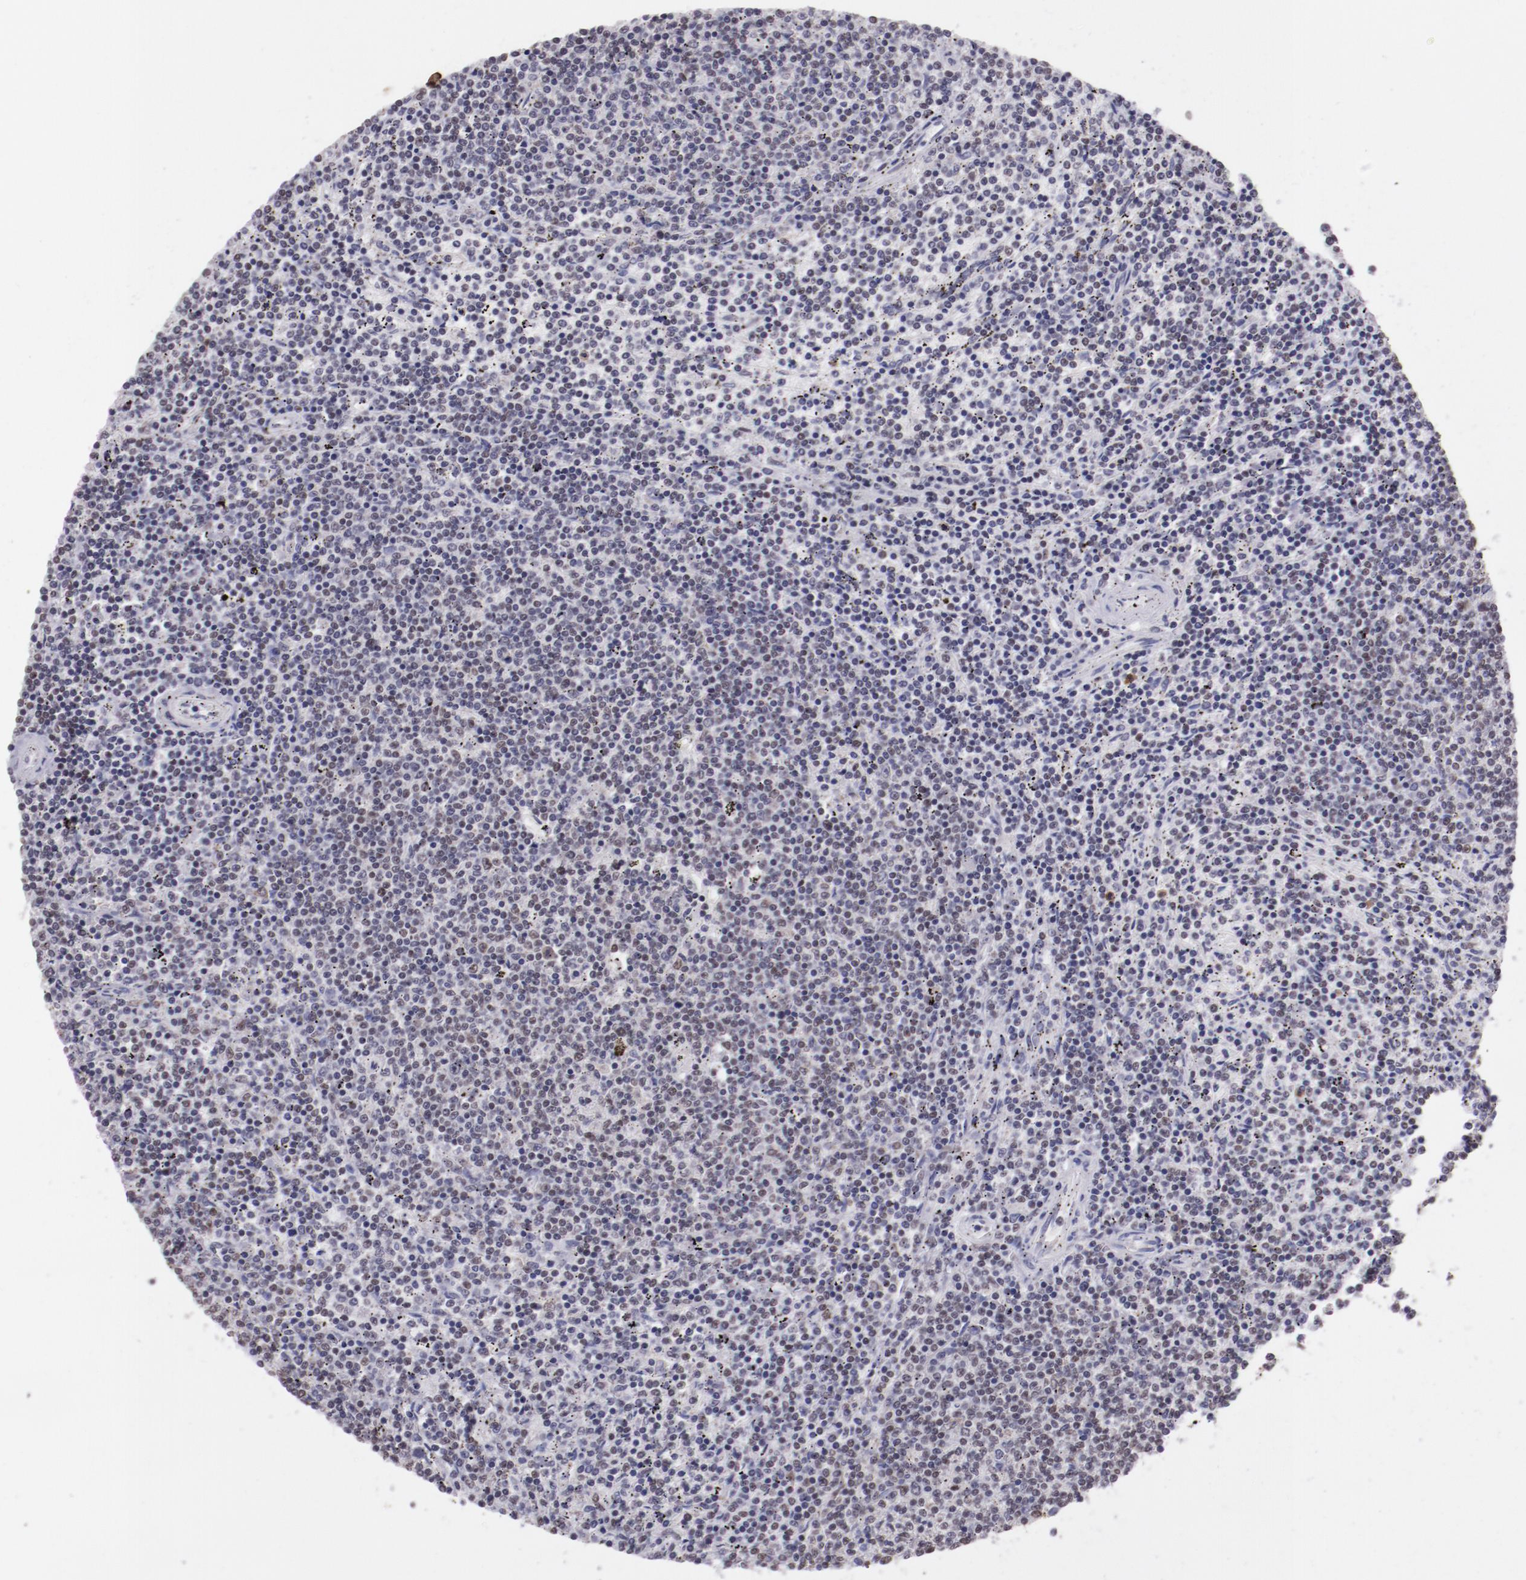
{"staining": {"intensity": "weak", "quantity": "<25%", "location": "nuclear"}, "tissue": "lymphoma", "cell_type": "Tumor cells", "image_type": "cancer", "snomed": [{"axis": "morphology", "description": "Malignant lymphoma, non-Hodgkin's type, Low grade"}, {"axis": "topography", "description": "Spleen"}], "caption": "Lymphoma was stained to show a protein in brown. There is no significant expression in tumor cells.", "gene": "ELF1", "patient": {"sex": "female", "age": 50}}